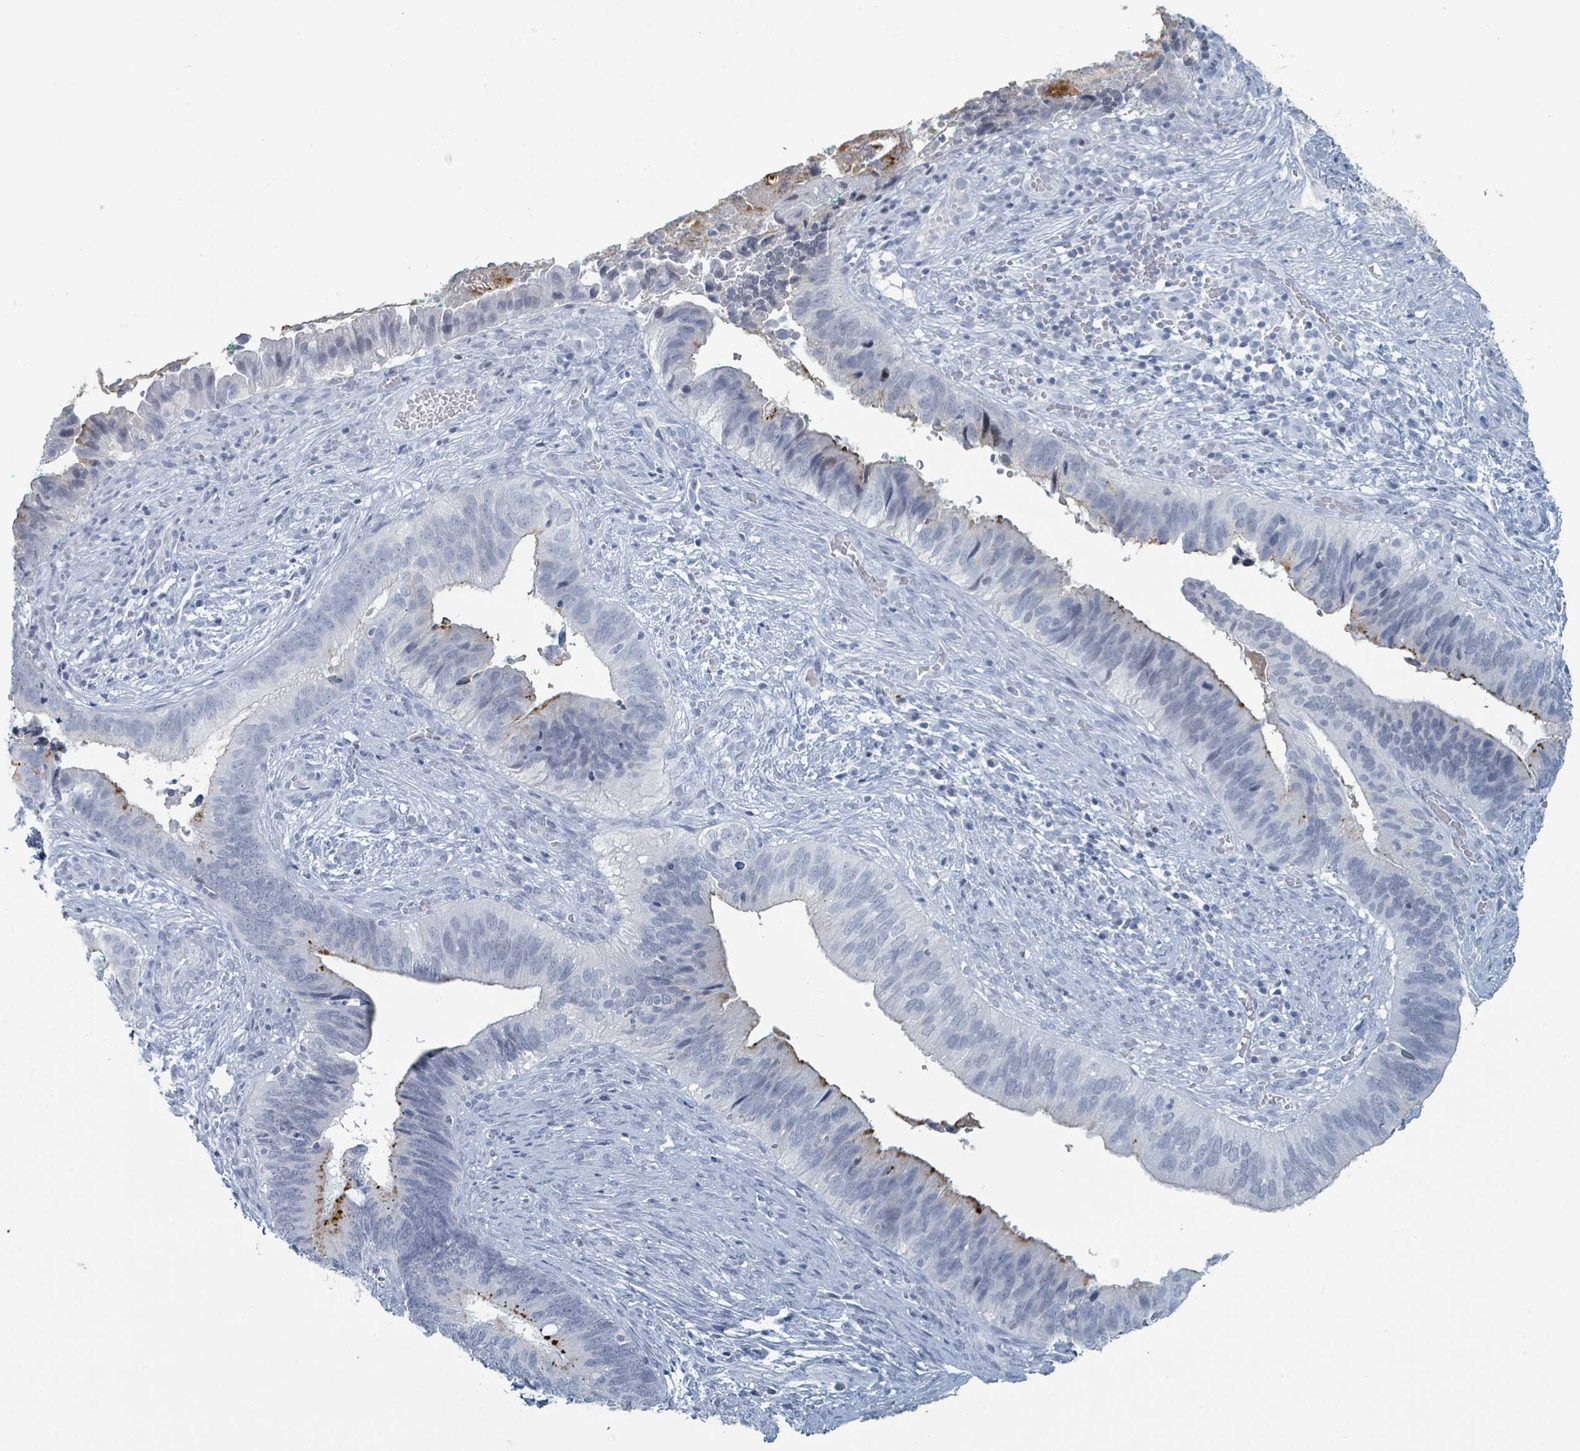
{"staining": {"intensity": "negative", "quantity": "none", "location": "none"}, "tissue": "cervical cancer", "cell_type": "Tumor cells", "image_type": "cancer", "snomed": [{"axis": "morphology", "description": "Adenocarcinoma, NOS"}, {"axis": "topography", "description": "Cervix"}], "caption": "Tumor cells show no significant protein staining in cervical cancer (adenocarcinoma).", "gene": "GPR15LG", "patient": {"sex": "female", "age": 42}}